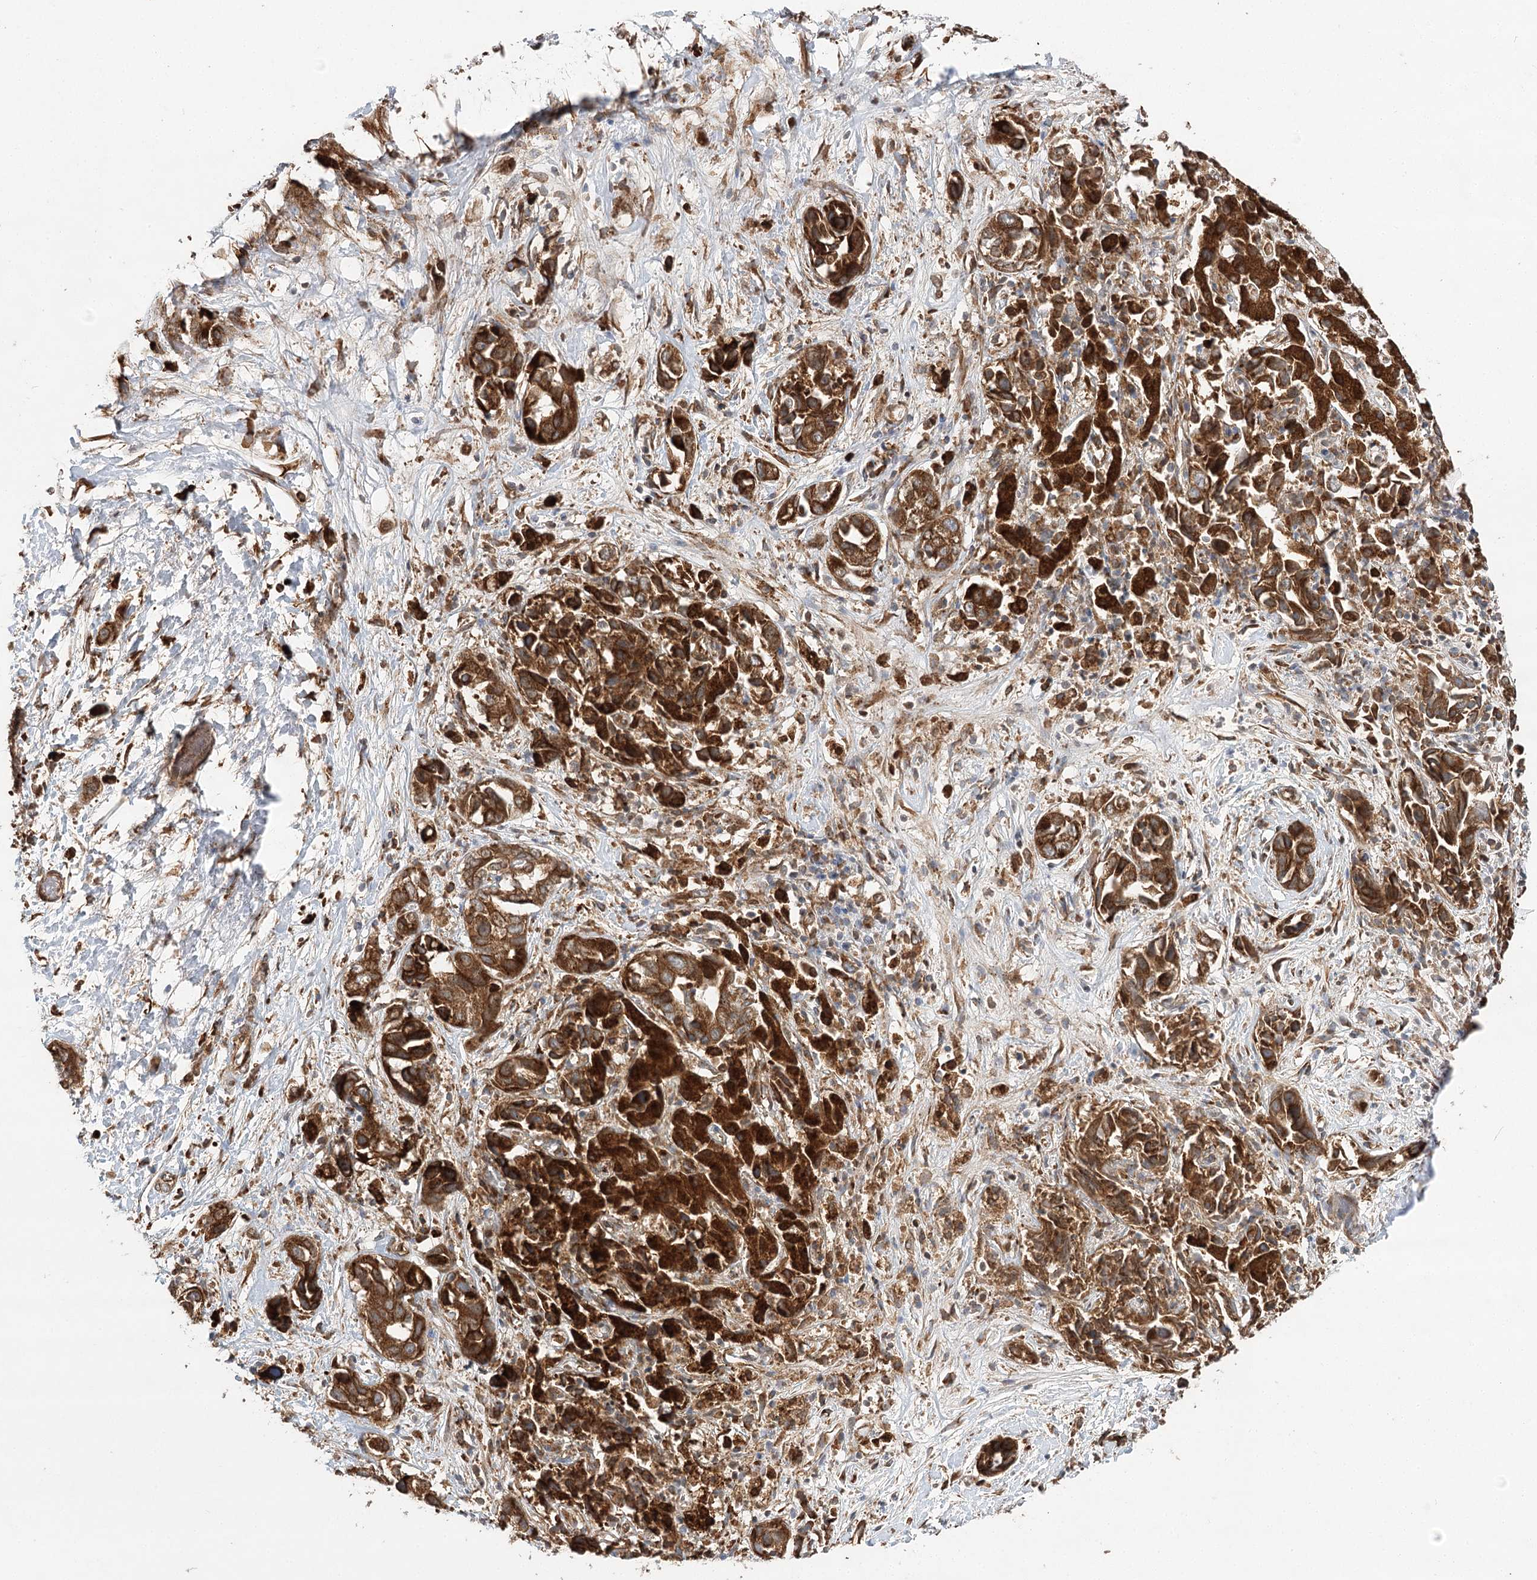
{"staining": {"intensity": "strong", "quantity": ">75%", "location": "cytoplasmic/membranous"}, "tissue": "liver cancer", "cell_type": "Tumor cells", "image_type": "cancer", "snomed": [{"axis": "morphology", "description": "Cholangiocarcinoma"}, {"axis": "topography", "description": "Liver"}], "caption": "Brown immunohistochemical staining in liver cancer (cholangiocarcinoma) displays strong cytoplasmic/membranous expression in approximately >75% of tumor cells.", "gene": "DNAJB14", "patient": {"sex": "female", "age": 52}}